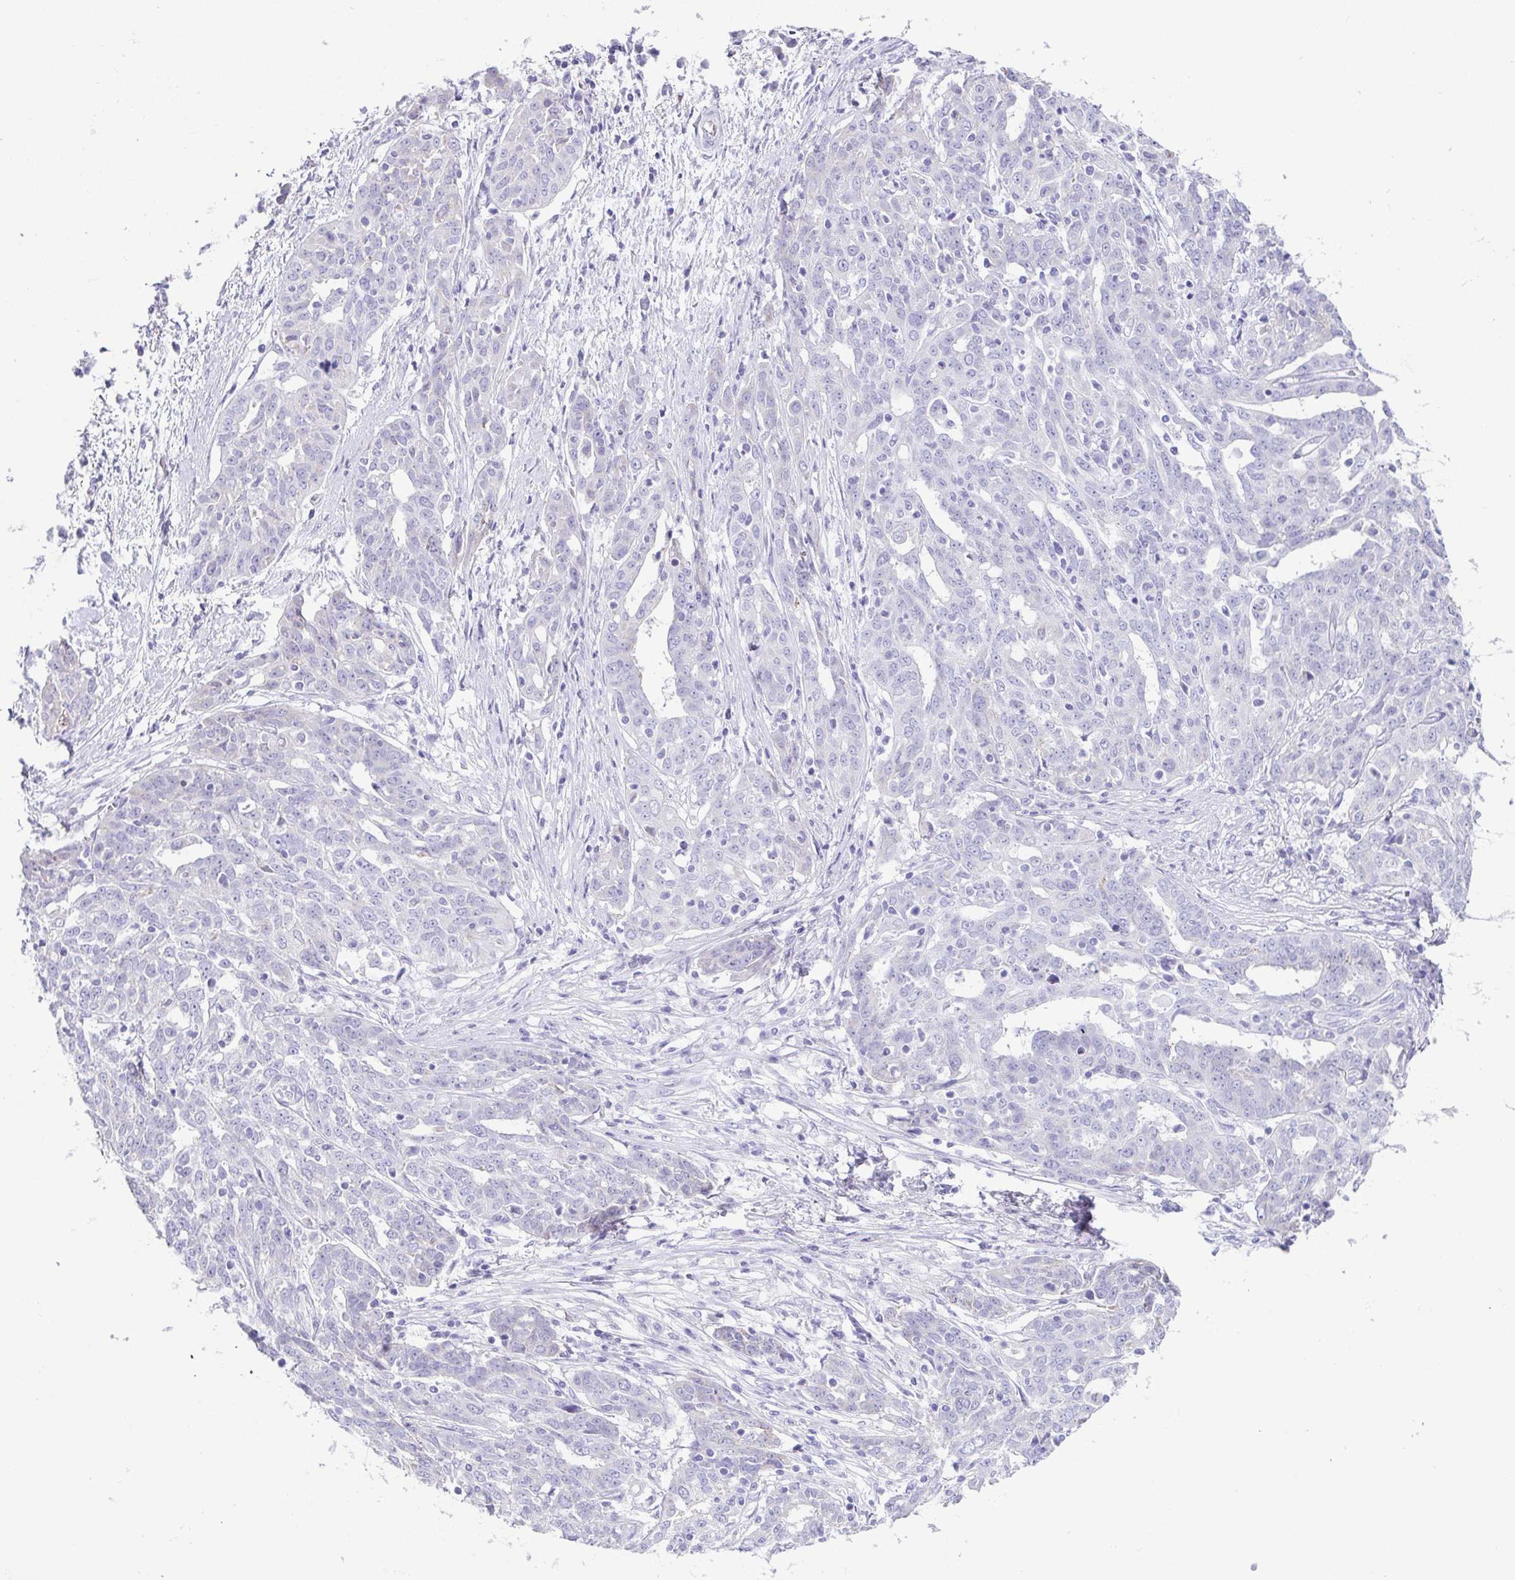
{"staining": {"intensity": "negative", "quantity": "none", "location": "none"}, "tissue": "ovarian cancer", "cell_type": "Tumor cells", "image_type": "cancer", "snomed": [{"axis": "morphology", "description": "Cystadenocarcinoma, serous, NOS"}, {"axis": "topography", "description": "Ovary"}], "caption": "Ovarian serous cystadenocarcinoma stained for a protein using IHC shows no staining tumor cells.", "gene": "TEX19", "patient": {"sex": "female", "age": 67}}